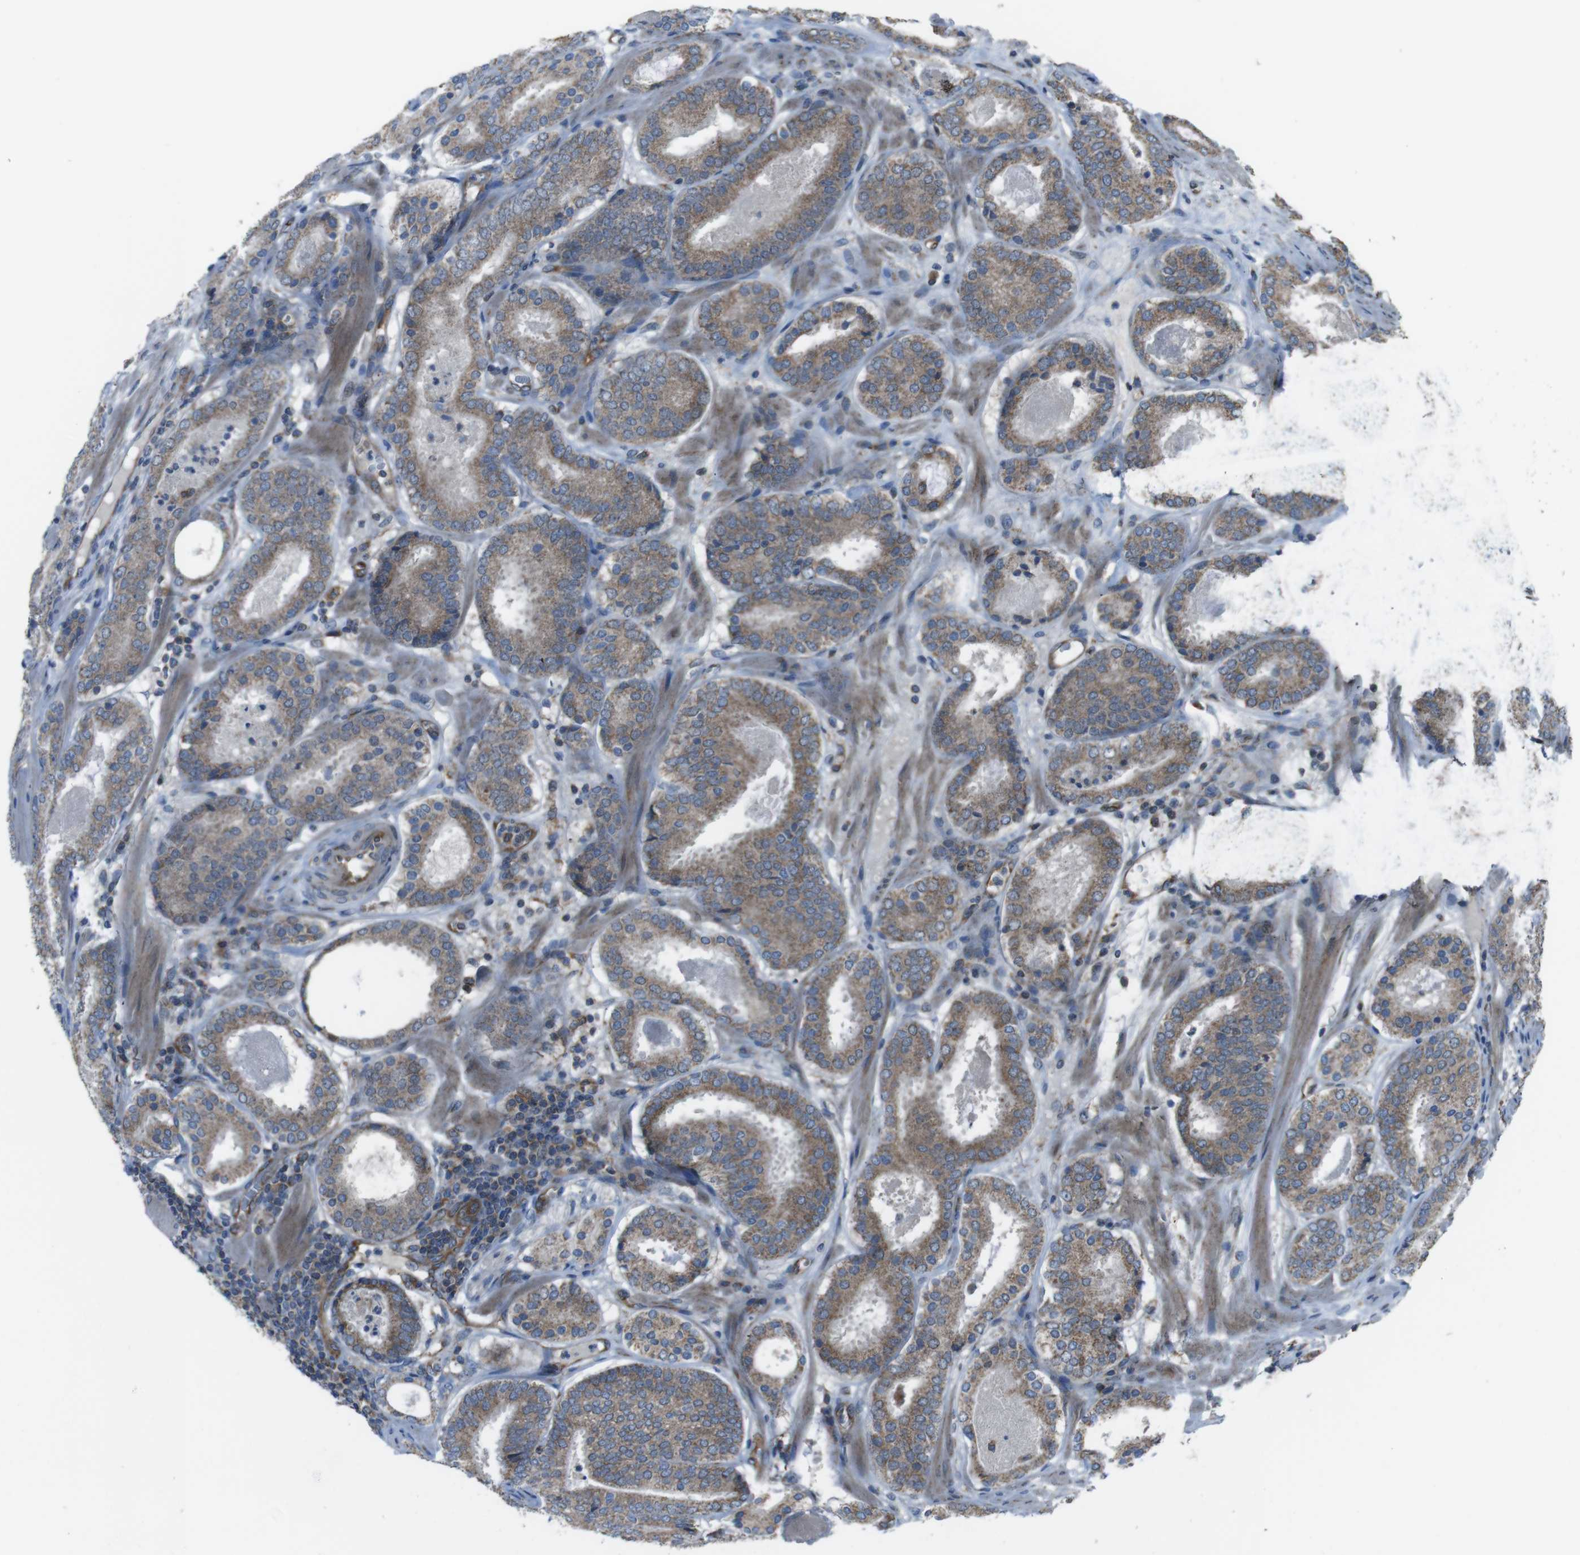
{"staining": {"intensity": "moderate", "quantity": ">75%", "location": "cytoplasmic/membranous"}, "tissue": "prostate cancer", "cell_type": "Tumor cells", "image_type": "cancer", "snomed": [{"axis": "morphology", "description": "Adenocarcinoma, Low grade"}, {"axis": "topography", "description": "Prostate"}], "caption": "Brown immunohistochemical staining in human prostate low-grade adenocarcinoma exhibits moderate cytoplasmic/membranous staining in approximately >75% of tumor cells.", "gene": "GIMAP8", "patient": {"sex": "male", "age": 69}}